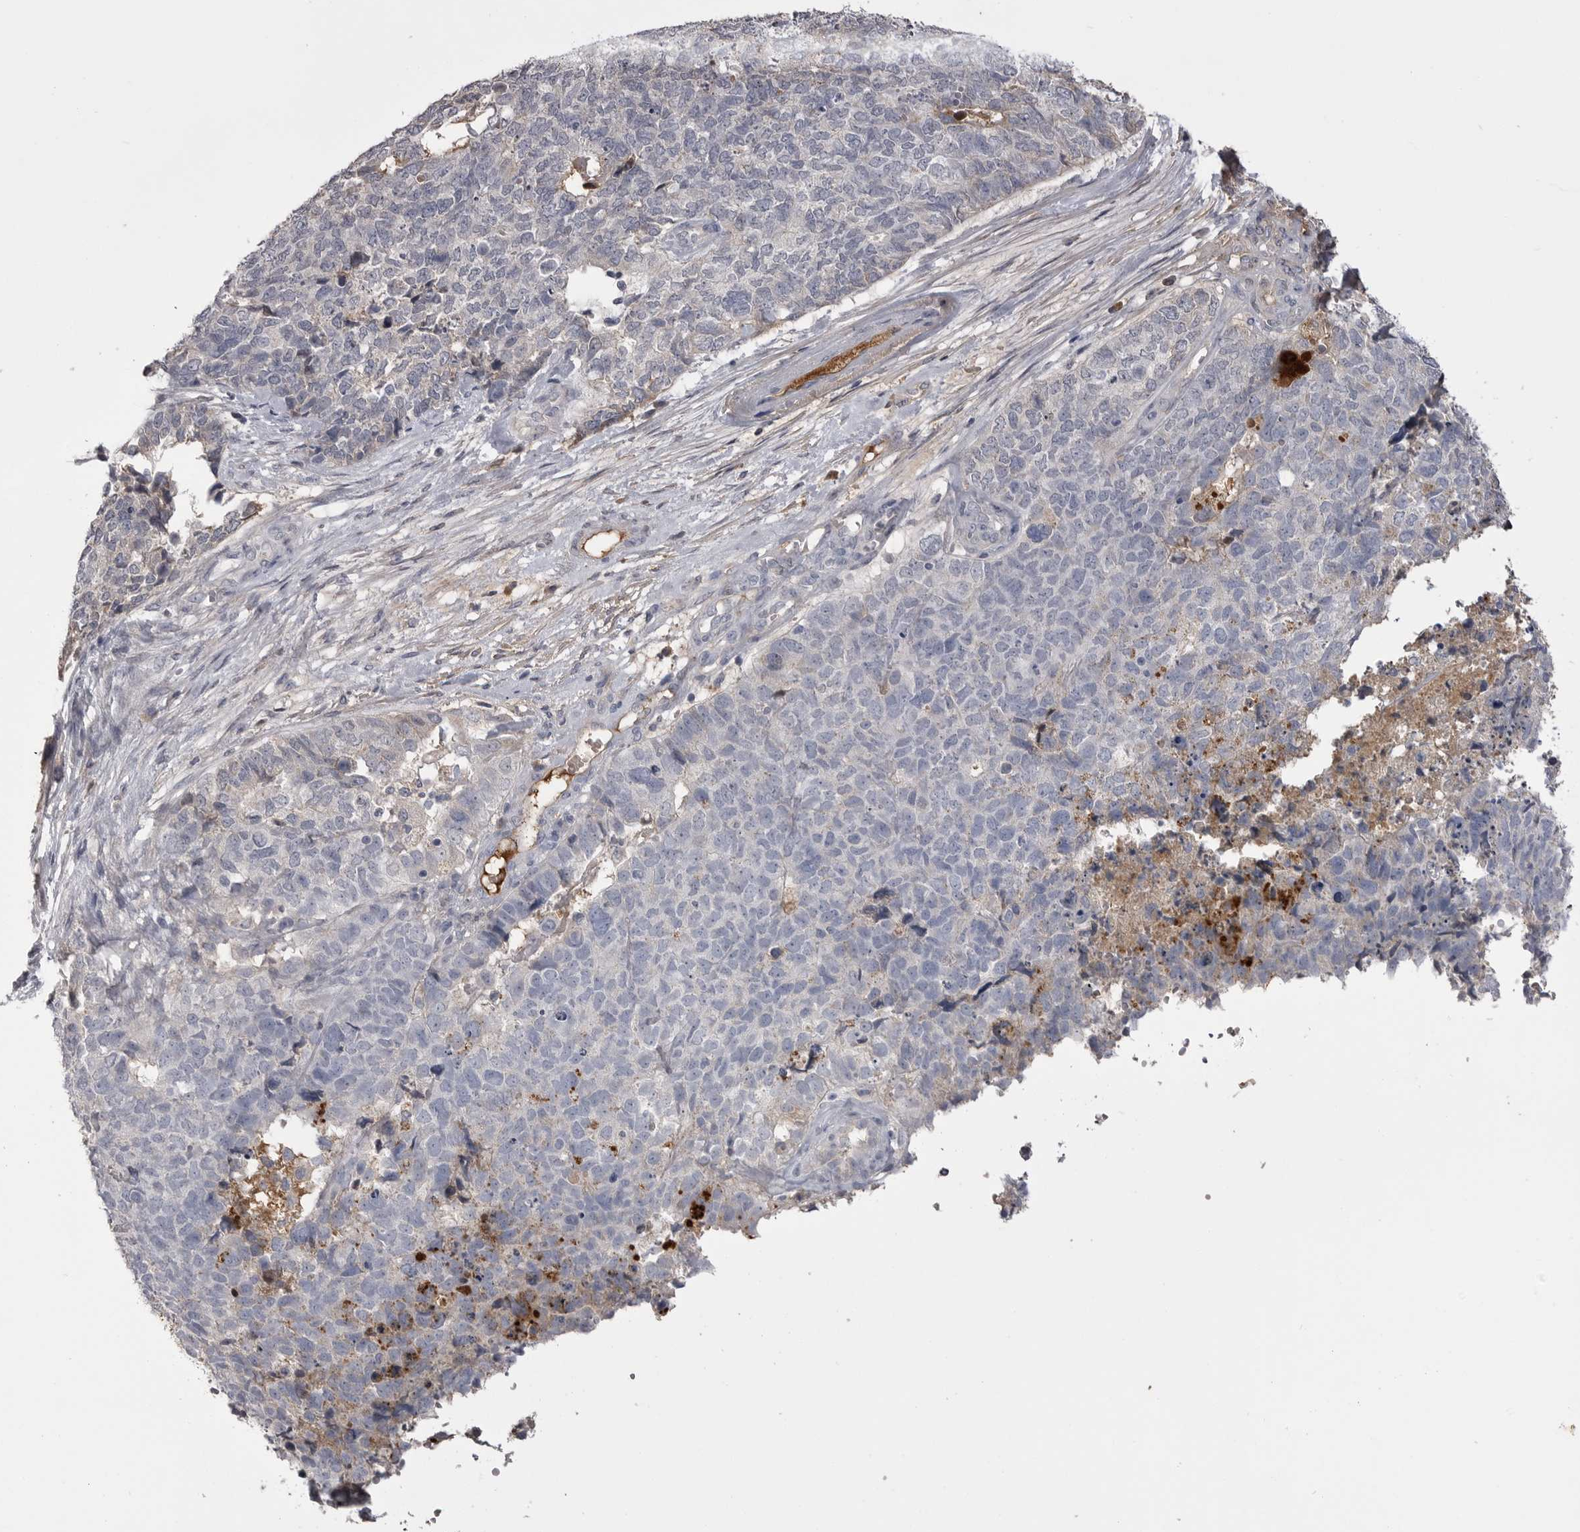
{"staining": {"intensity": "negative", "quantity": "none", "location": "none"}, "tissue": "cervical cancer", "cell_type": "Tumor cells", "image_type": "cancer", "snomed": [{"axis": "morphology", "description": "Squamous cell carcinoma, NOS"}, {"axis": "topography", "description": "Cervix"}], "caption": "Immunohistochemical staining of human cervical squamous cell carcinoma reveals no significant staining in tumor cells.", "gene": "AHSG", "patient": {"sex": "female", "age": 63}}